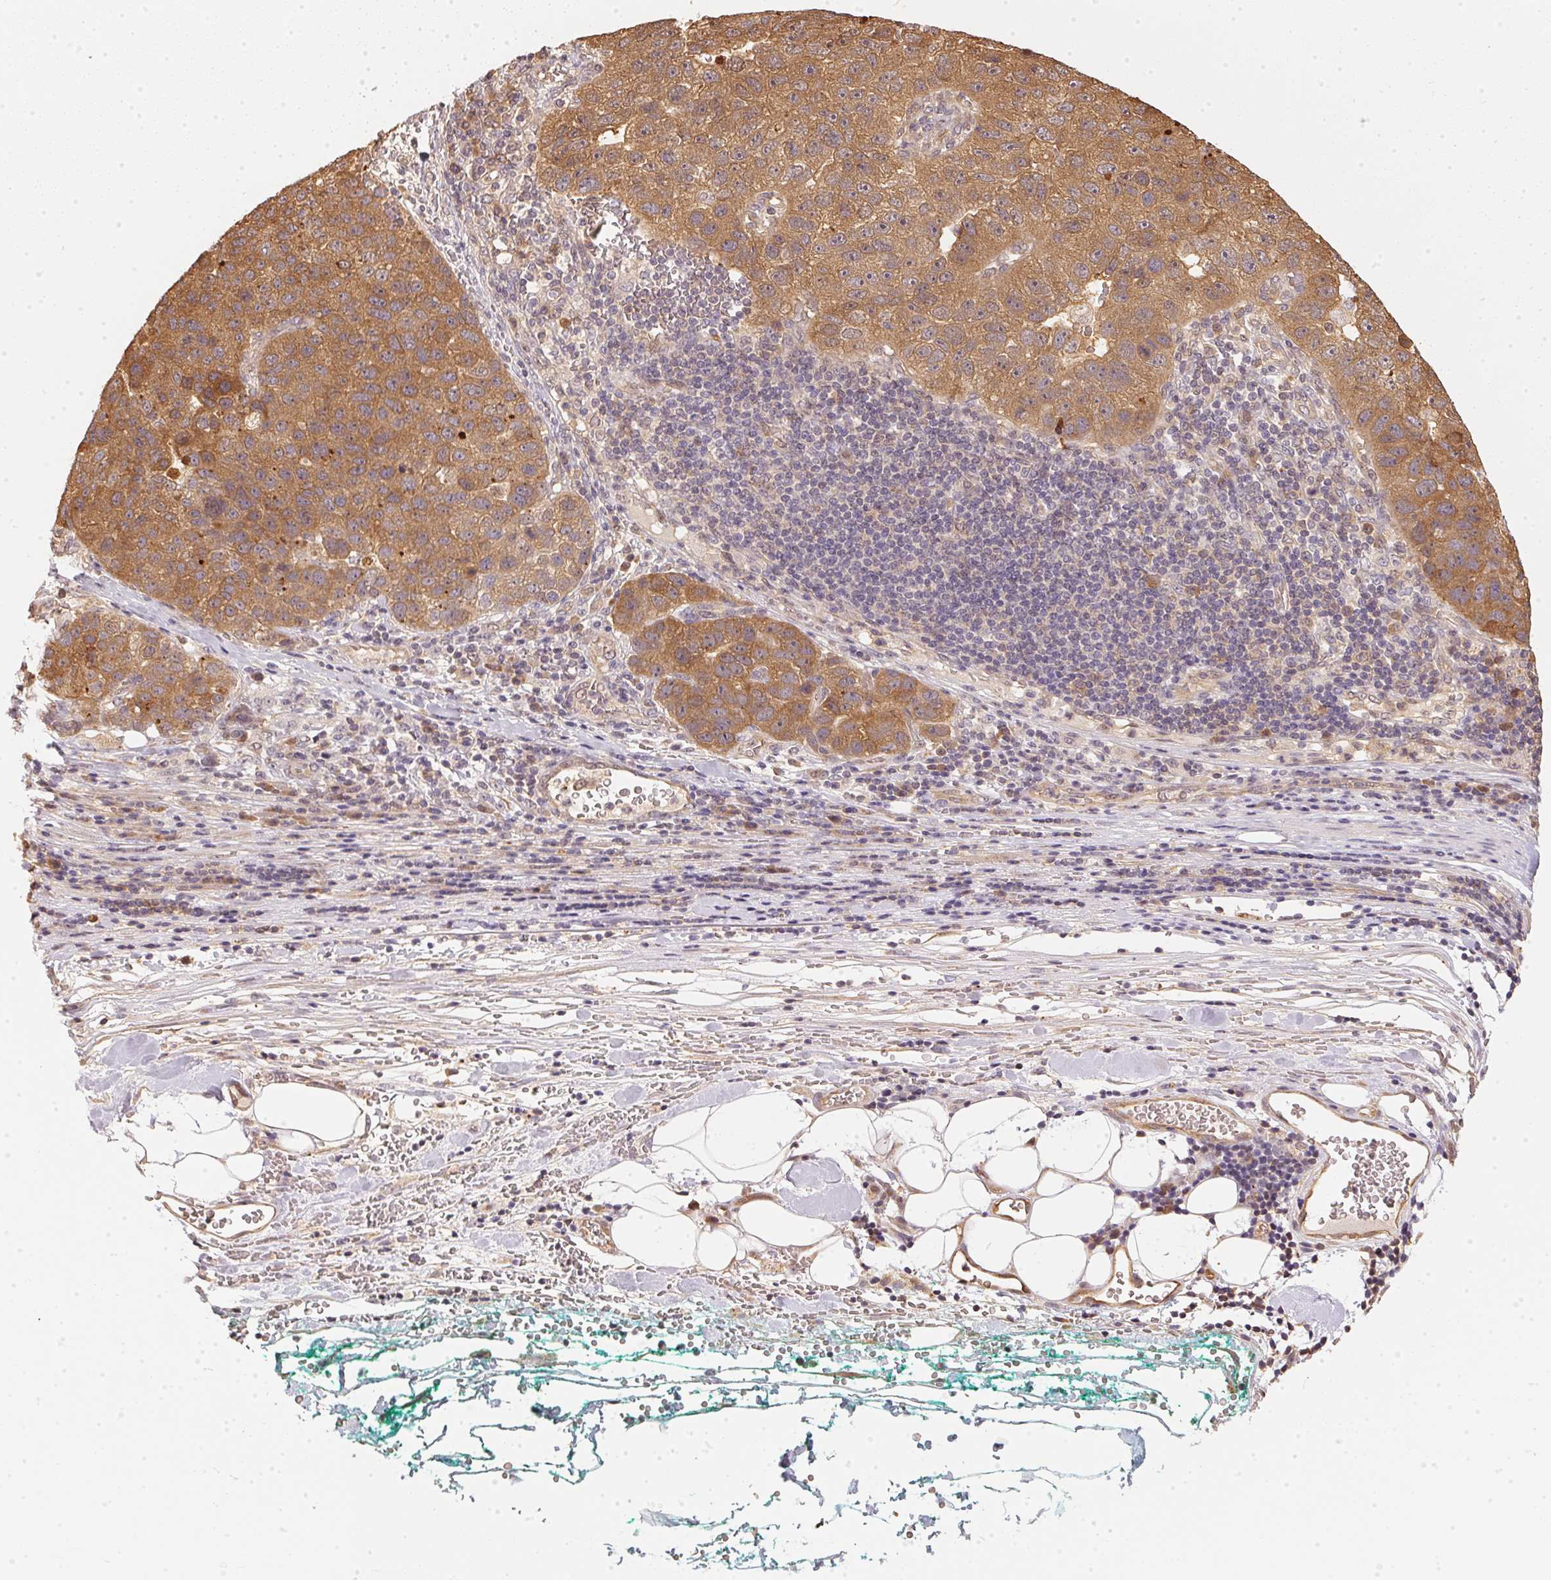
{"staining": {"intensity": "moderate", "quantity": ">75%", "location": "cytoplasmic/membranous"}, "tissue": "pancreatic cancer", "cell_type": "Tumor cells", "image_type": "cancer", "snomed": [{"axis": "morphology", "description": "Adenocarcinoma, NOS"}, {"axis": "topography", "description": "Pancreas"}], "caption": "Protein staining of adenocarcinoma (pancreatic) tissue demonstrates moderate cytoplasmic/membranous expression in about >75% of tumor cells. Nuclei are stained in blue.", "gene": "BLMH", "patient": {"sex": "female", "age": 61}}